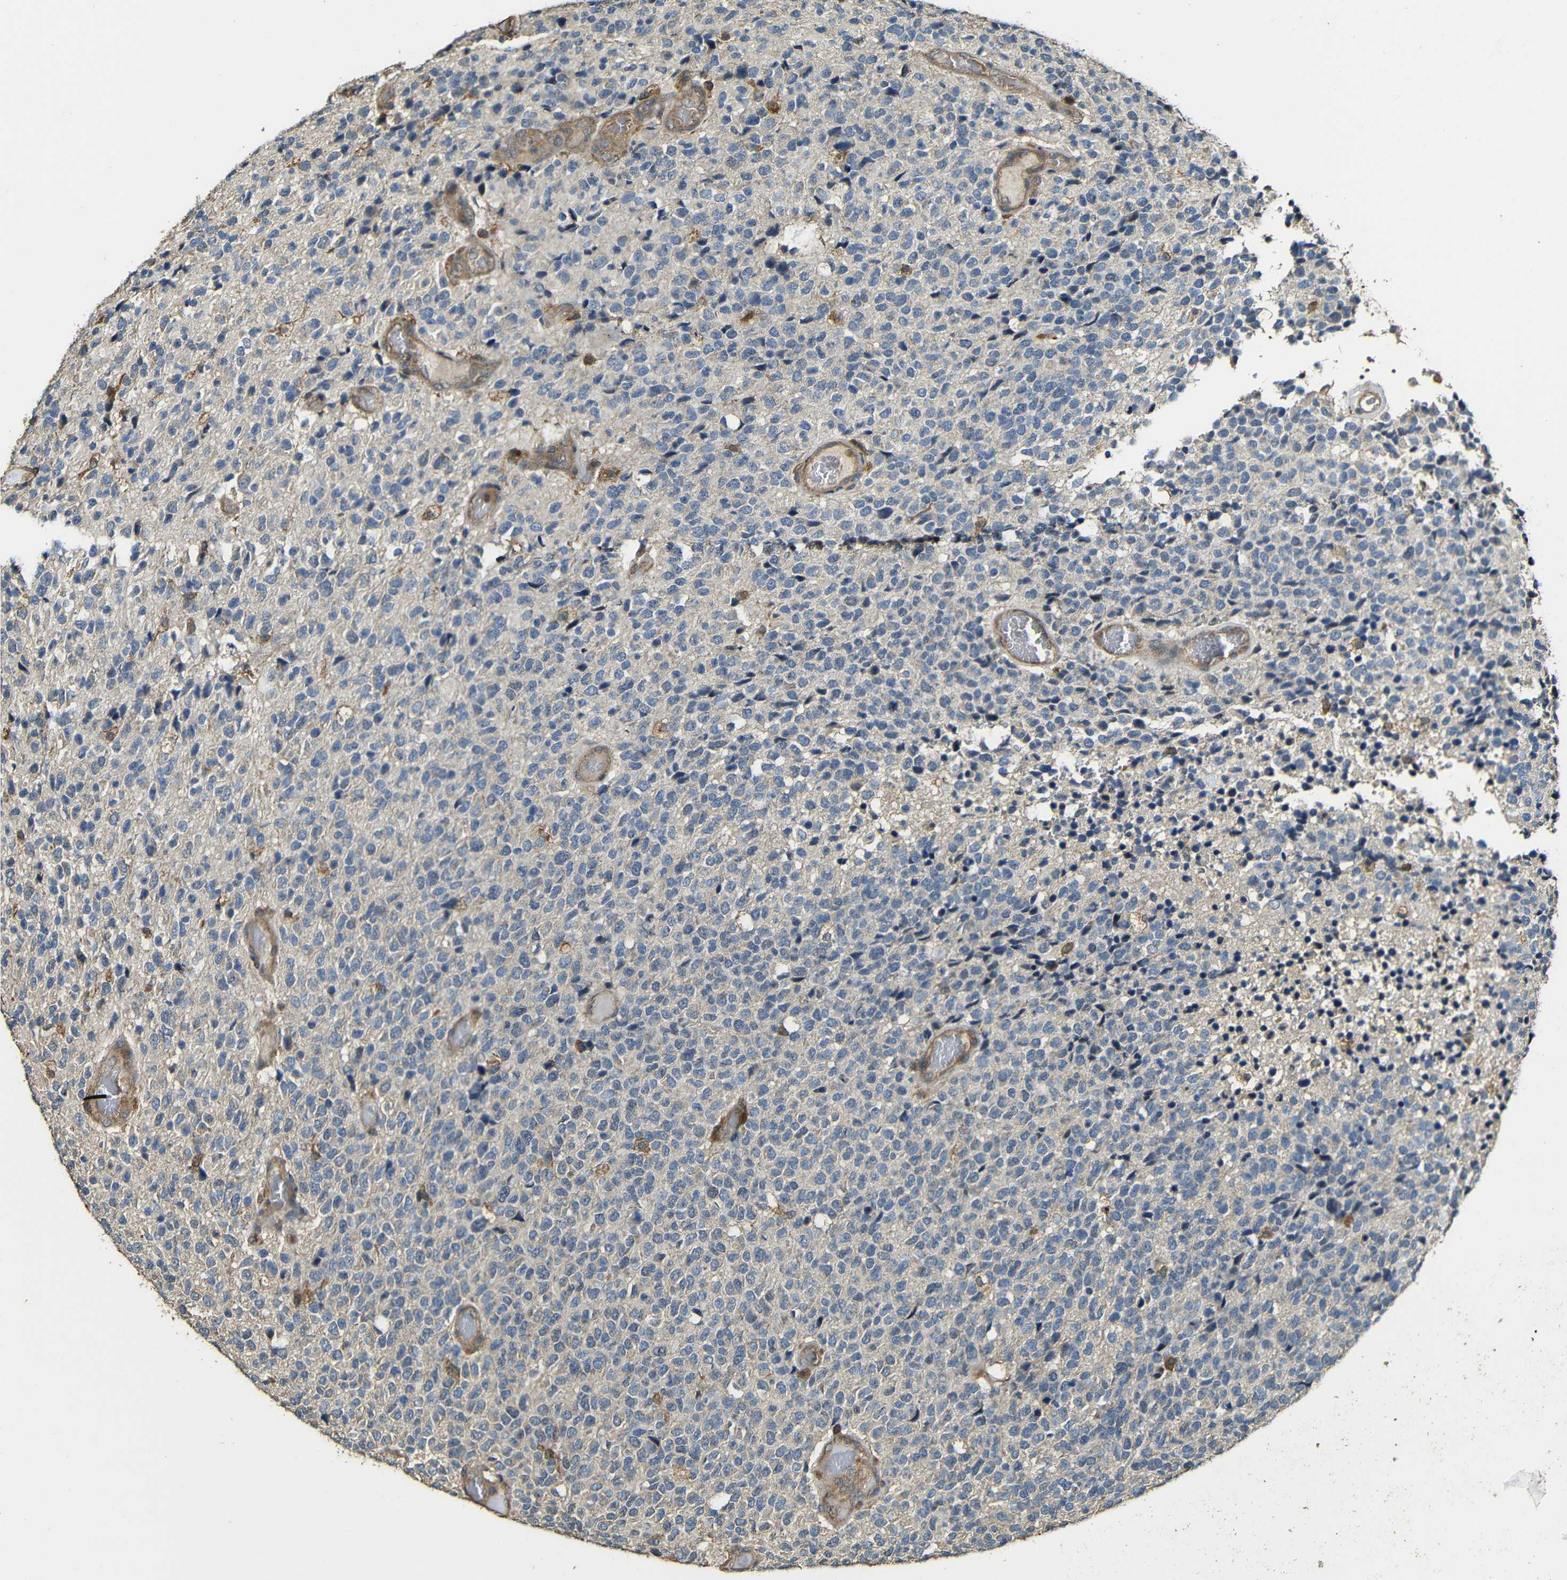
{"staining": {"intensity": "weak", "quantity": ">75%", "location": "cytoplasmic/membranous"}, "tissue": "glioma", "cell_type": "Tumor cells", "image_type": "cancer", "snomed": [{"axis": "morphology", "description": "Glioma, malignant, High grade"}, {"axis": "topography", "description": "pancreas cauda"}], "caption": "Immunohistochemistry (IHC) (DAB) staining of human glioma shows weak cytoplasmic/membranous protein staining in approximately >75% of tumor cells.", "gene": "CASP8", "patient": {"sex": "male", "age": 60}}